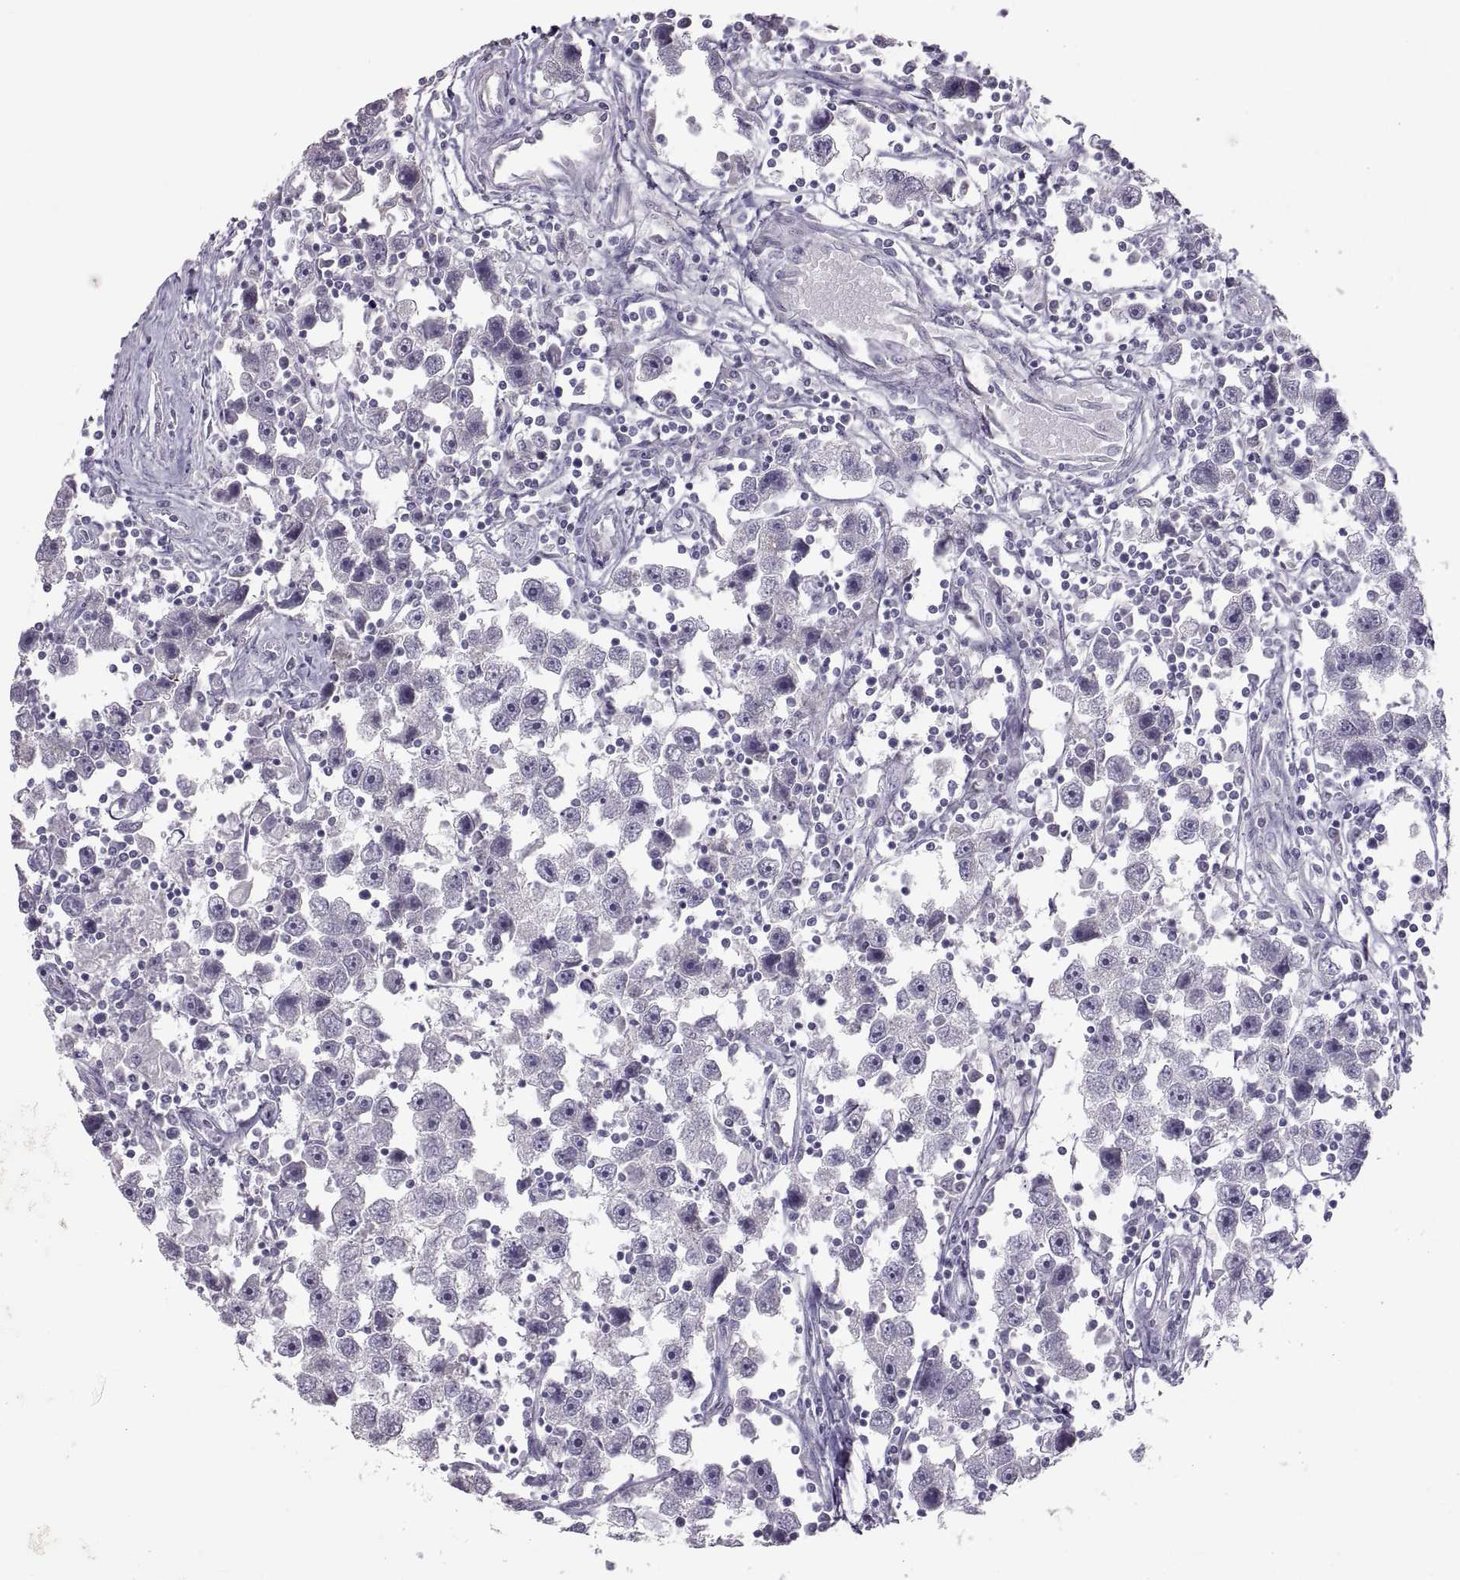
{"staining": {"intensity": "negative", "quantity": "none", "location": "none"}, "tissue": "testis cancer", "cell_type": "Tumor cells", "image_type": "cancer", "snomed": [{"axis": "morphology", "description": "Seminoma, NOS"}, {"axis": "topography", "description": "Testis"}], "caption": "The micrograph exhibits no staining of tumor cells in testis cancer.", "gene": "SPACDR", "patient": {"sex": "male", "age": 30}}